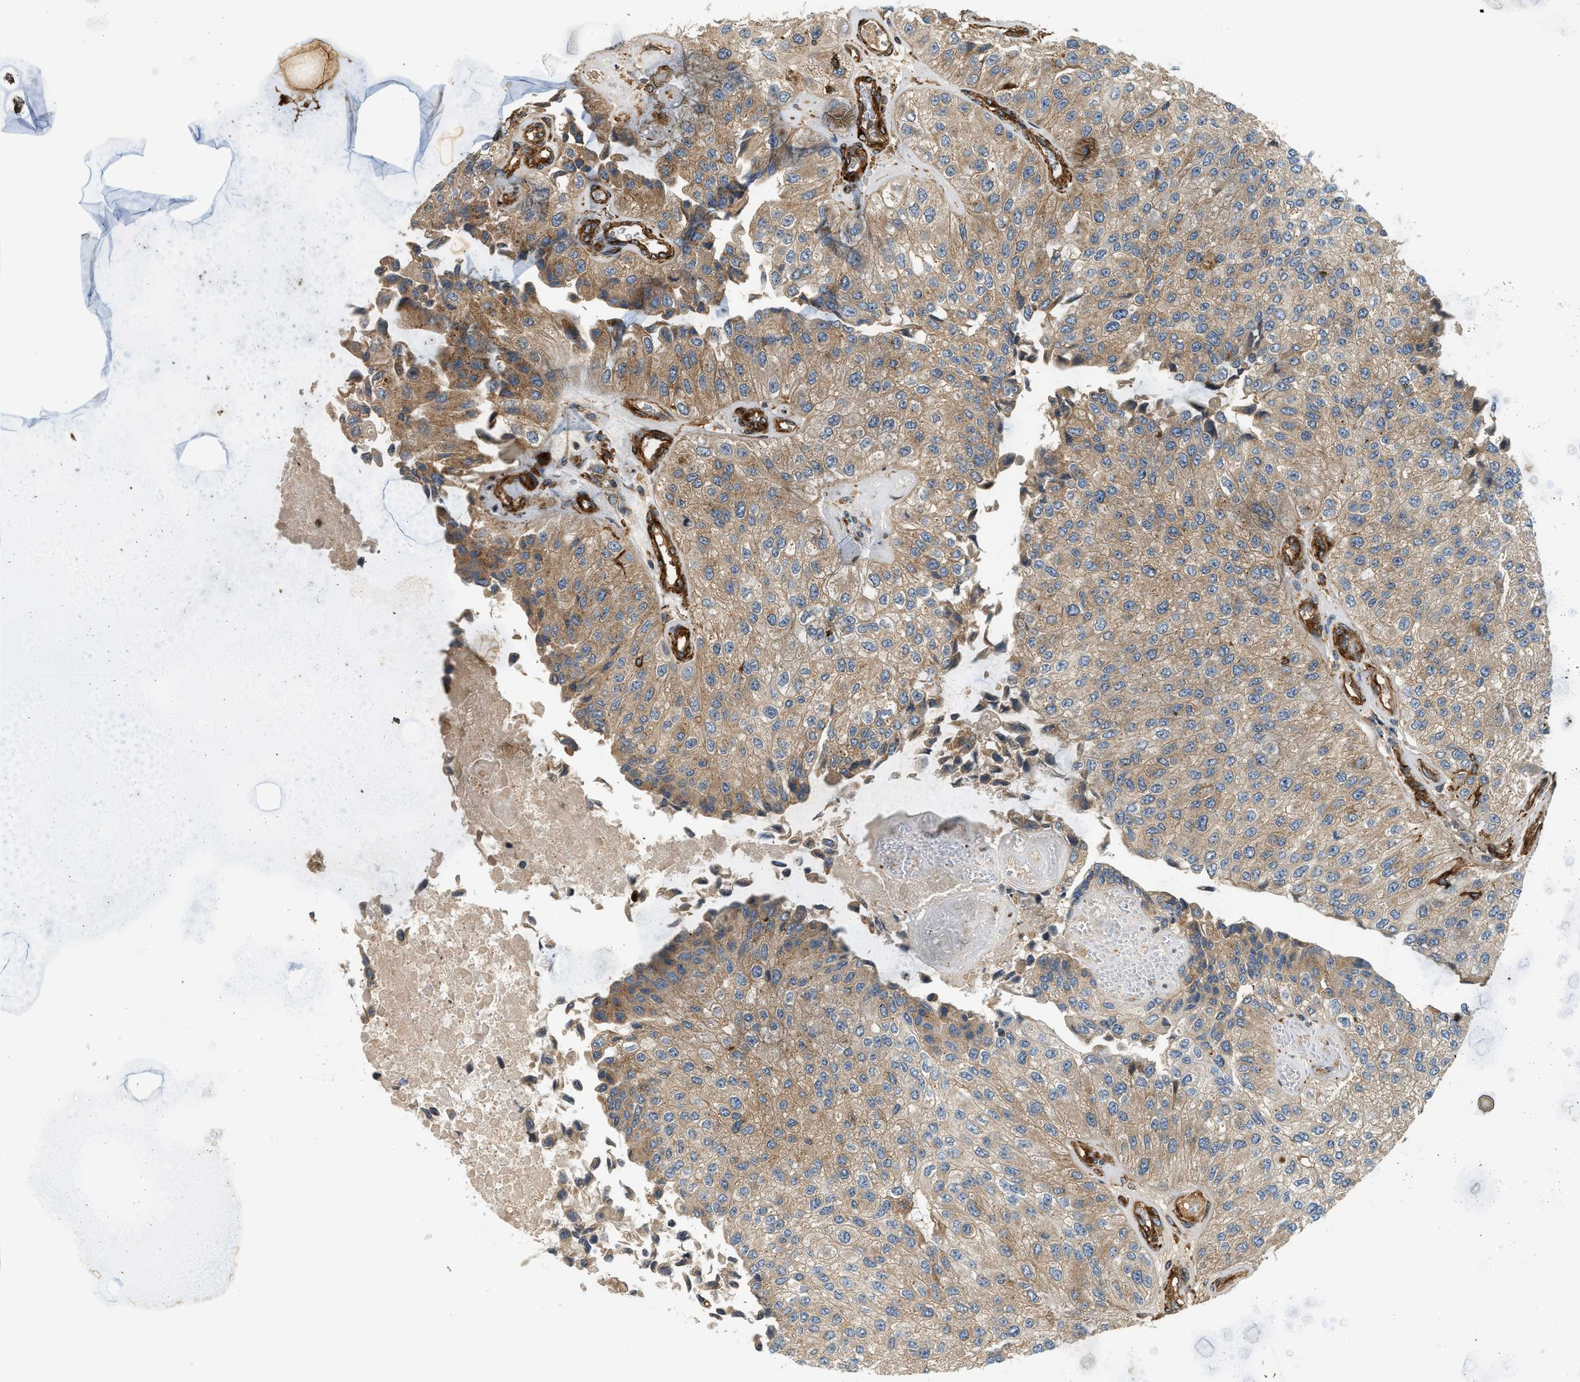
{"staining": {"intensity": "weak", "quantity": ">75%", "location": "cytoplasmic/membranous"}, "tissue": "urothelial cancer", "cell_type": "Tumor cells", "image_type": "cancer", "snomed": [{"axis": "morphology", "description": "Urothelial carcinoma, High grade"}, {"axis": "topography", "description": "Kidney"}, {"axis": "topography", "description": "Urinary bladder"}], "caption": "Approximately >75% of tumor cells in human urothelial carcinoma (high-grade) demonstrate weak cytoplasmic/membranous protein staining as visualized by brown immunohistochemical staining.", "gene": "HIP1", "patient": {"sex": "male", "age": 77}}